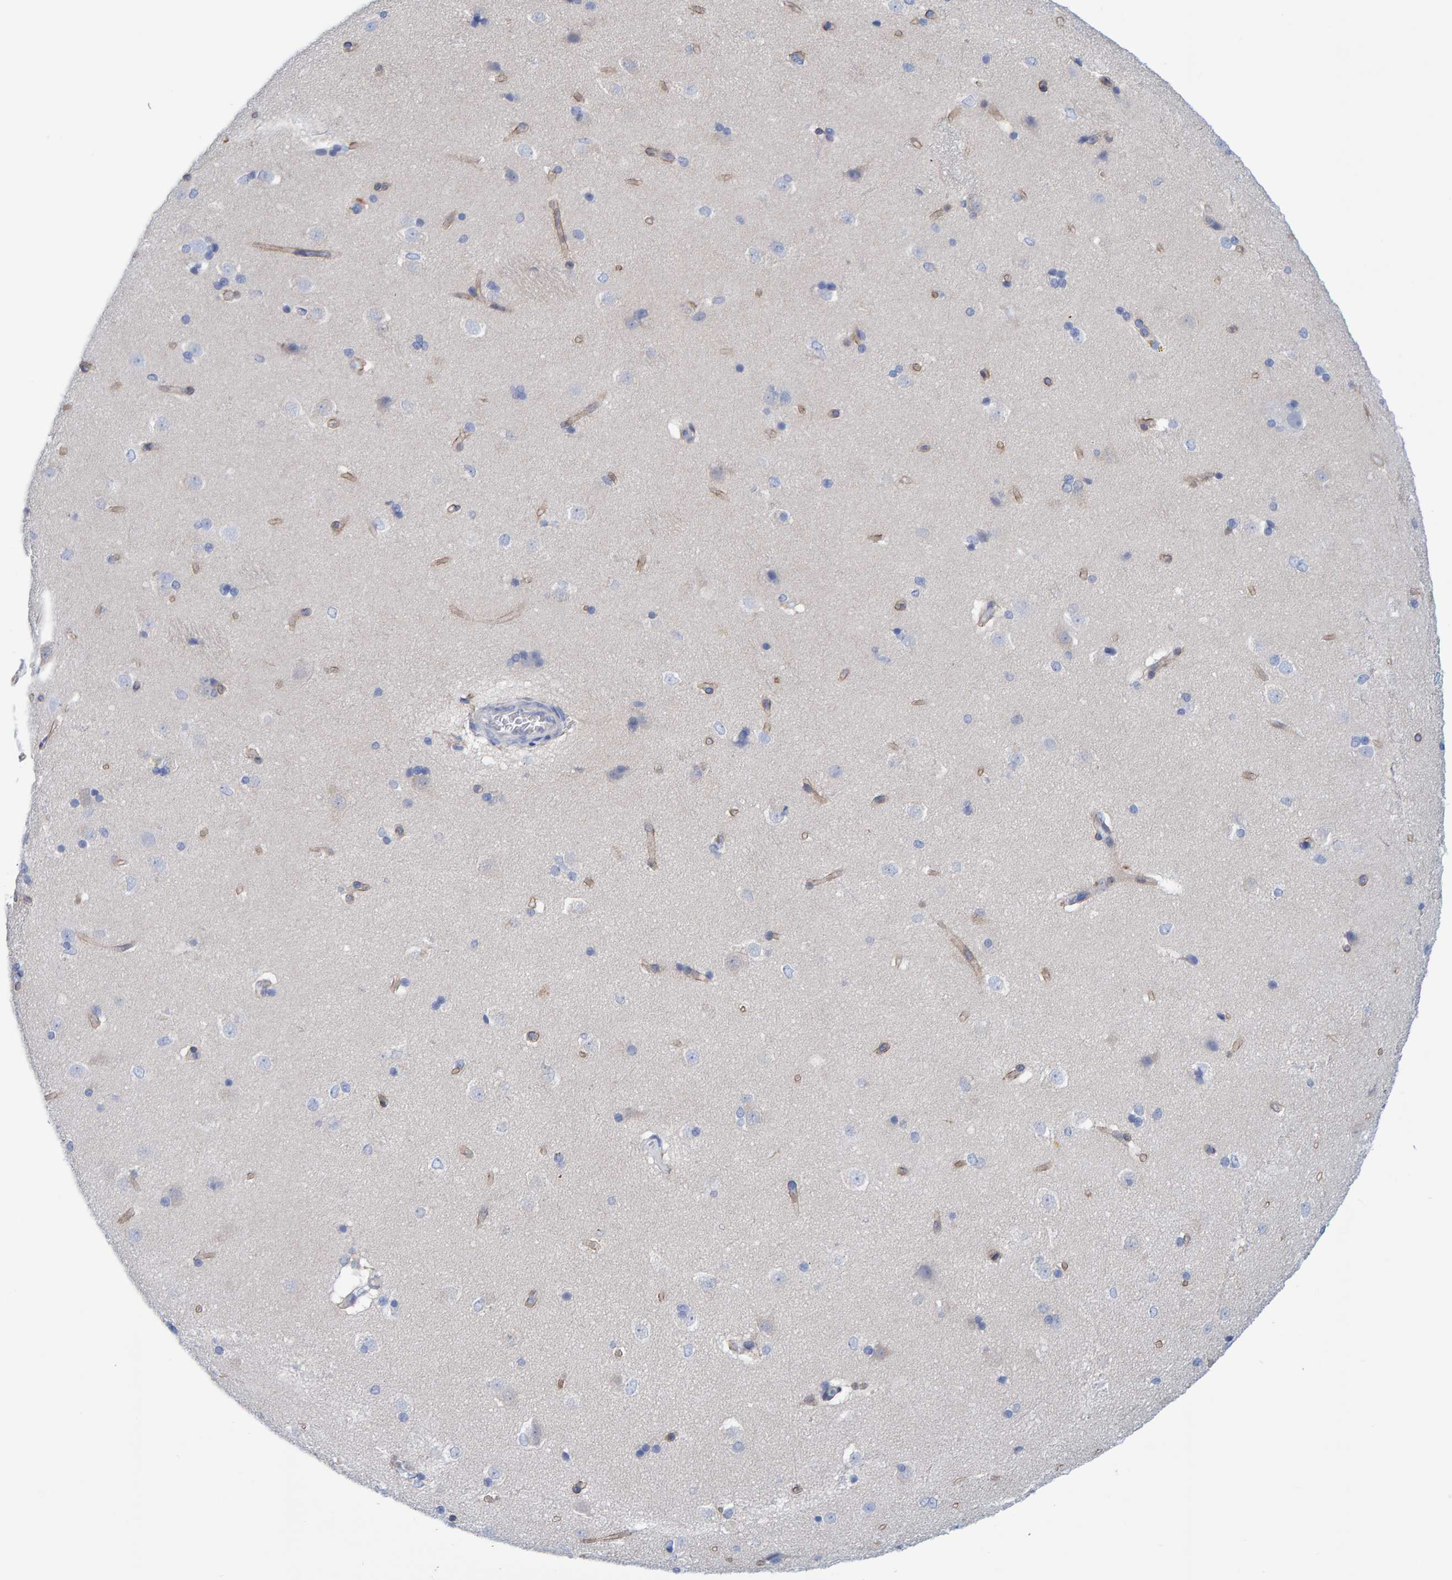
{"staining": {"intensity": "negative", "quantity": "none", "location": "none"}, "tissue": "caudate", "cell_type": "Glial cells", "image_type": "normal", "snomed": [{"axis": "morphology", "description": "Normal tissue, NOS"}, {"axis": "topography", "description": "Lateral ventricle wall"}], "caption": "Immunohistochemistry of normal caudate demonstrates no staining in glial cells. (DAB immunohistochemistry, high magnification).", "gene": "JAKMIP3", "patient": {"sex": "female", "age": 19}}